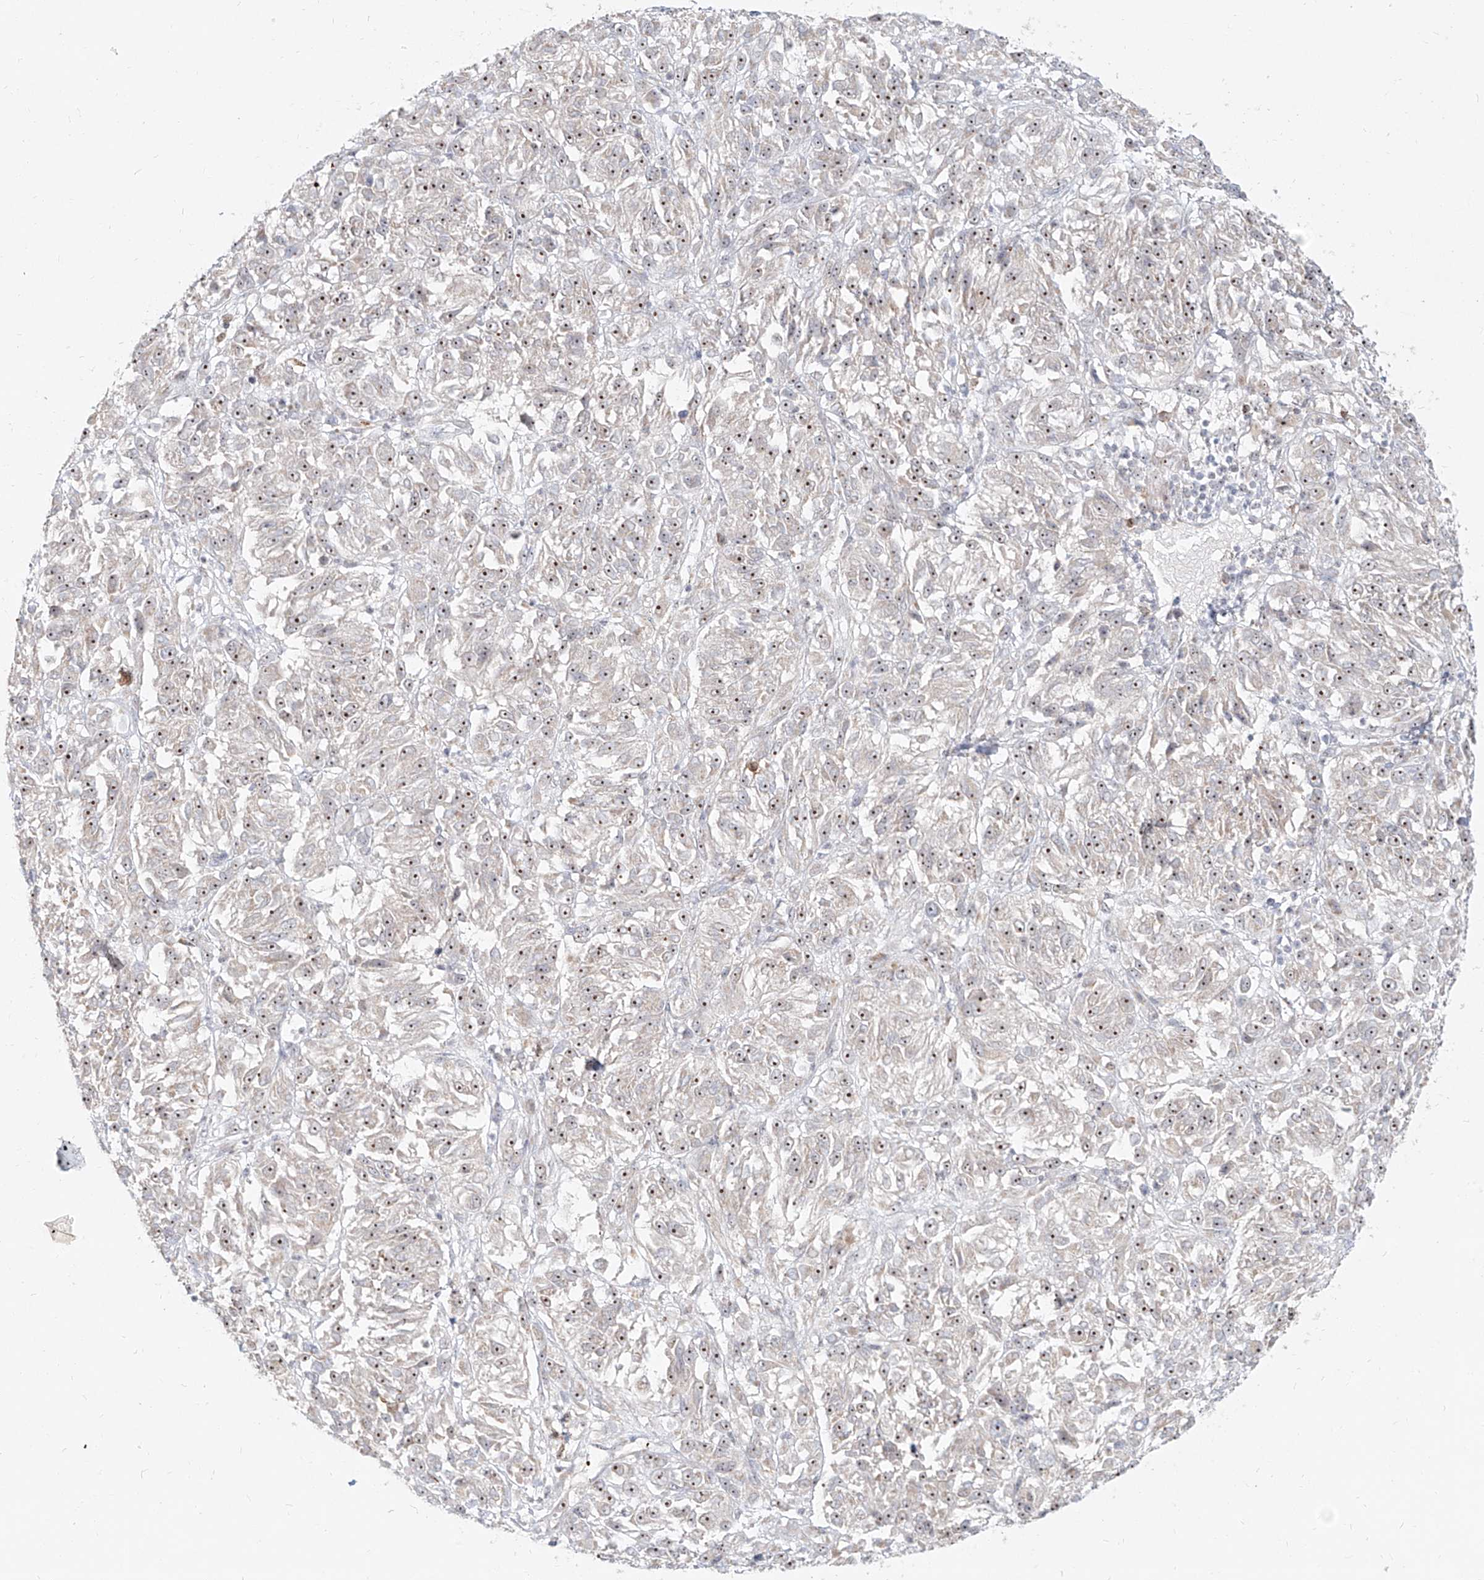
{"staining": {"intensity": "moderate", "quantity": ">75%", "location": "nuclear"}, "tissue": "melanoma", "cell_type": "Tumor cells", "image_type": "cancer", "snomed": [{"axis": "morphology", "description": "Malignant melanoma, Metastatic site"}, {"axis": "topography", "description": "Lung"}], "caption": "This histopathology image displays melanoma stained with IHC to label a protein in brown. The nuclear of tumor cells show moderate positivity for the protein. Nuclei are counter-stained blue.", "gene": "BYSL", "patient": {"sex": "male", "age": 64}}